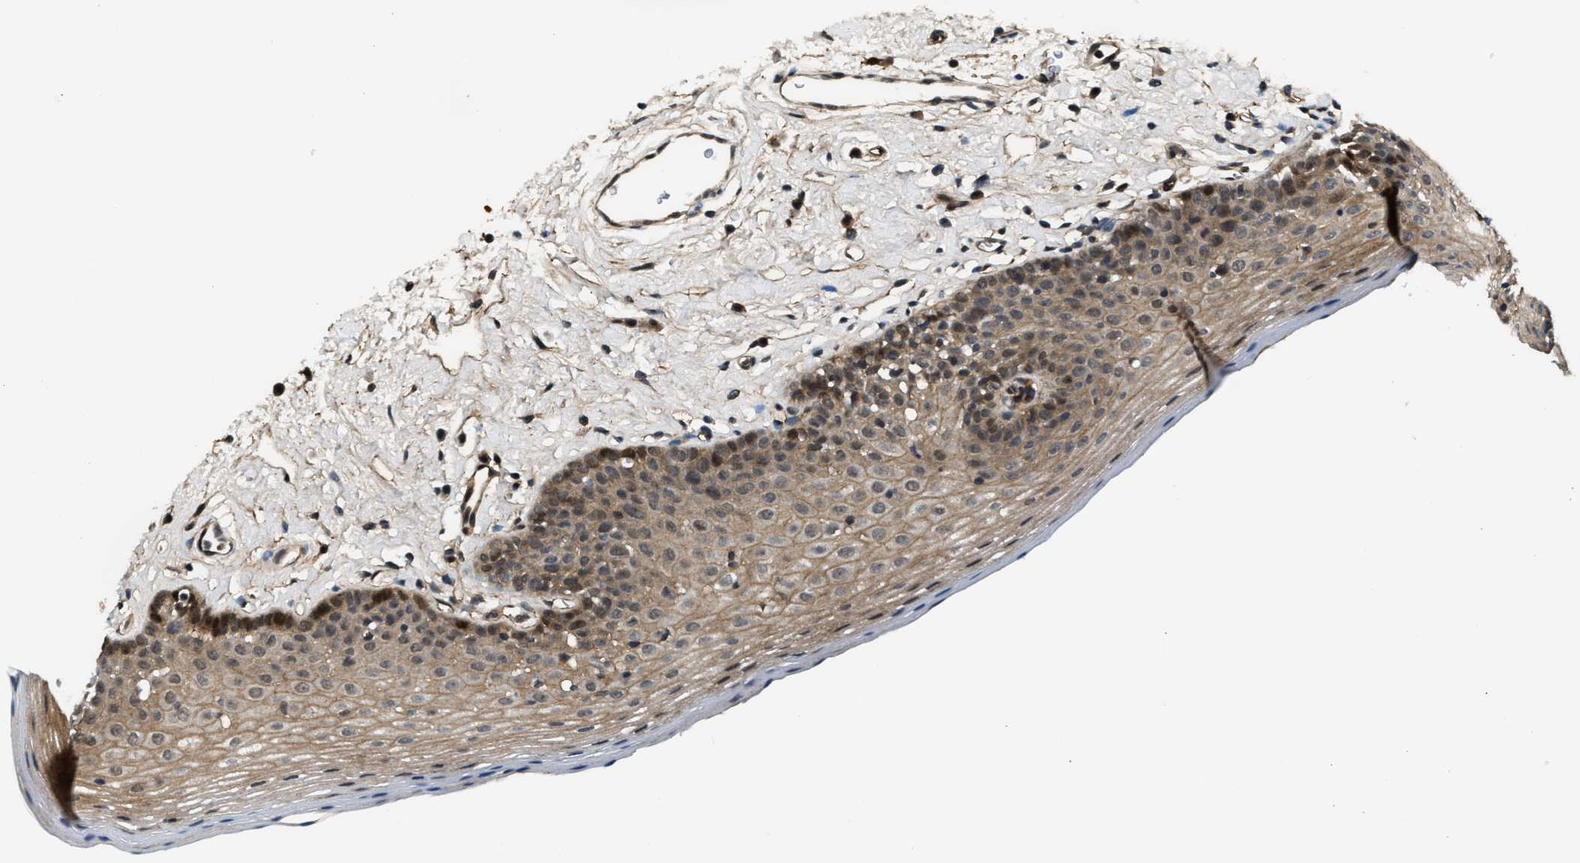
{"staining": {"intensity": "moderate", "quantity": "25%-75%", "location": "cytoplasmic/membranous,nuclear"}, "tissue": "oral mucosa", "cell_type": "Squamous epithelial cells", "image_type": "normal", "snomed": [{"axis": "morphology", "description": "Normal tissue, NOS"}, {"axis": "topography", "description": "Oral tissue"}], "caption": "Unremarkable oral mucosa shows moderate cytoplasmic/membranous,nuclear expression in about 25%-75% of squamous epithelial cells.", "gene": "COPS2", "patient": {"sex": "male", "age": 66}}